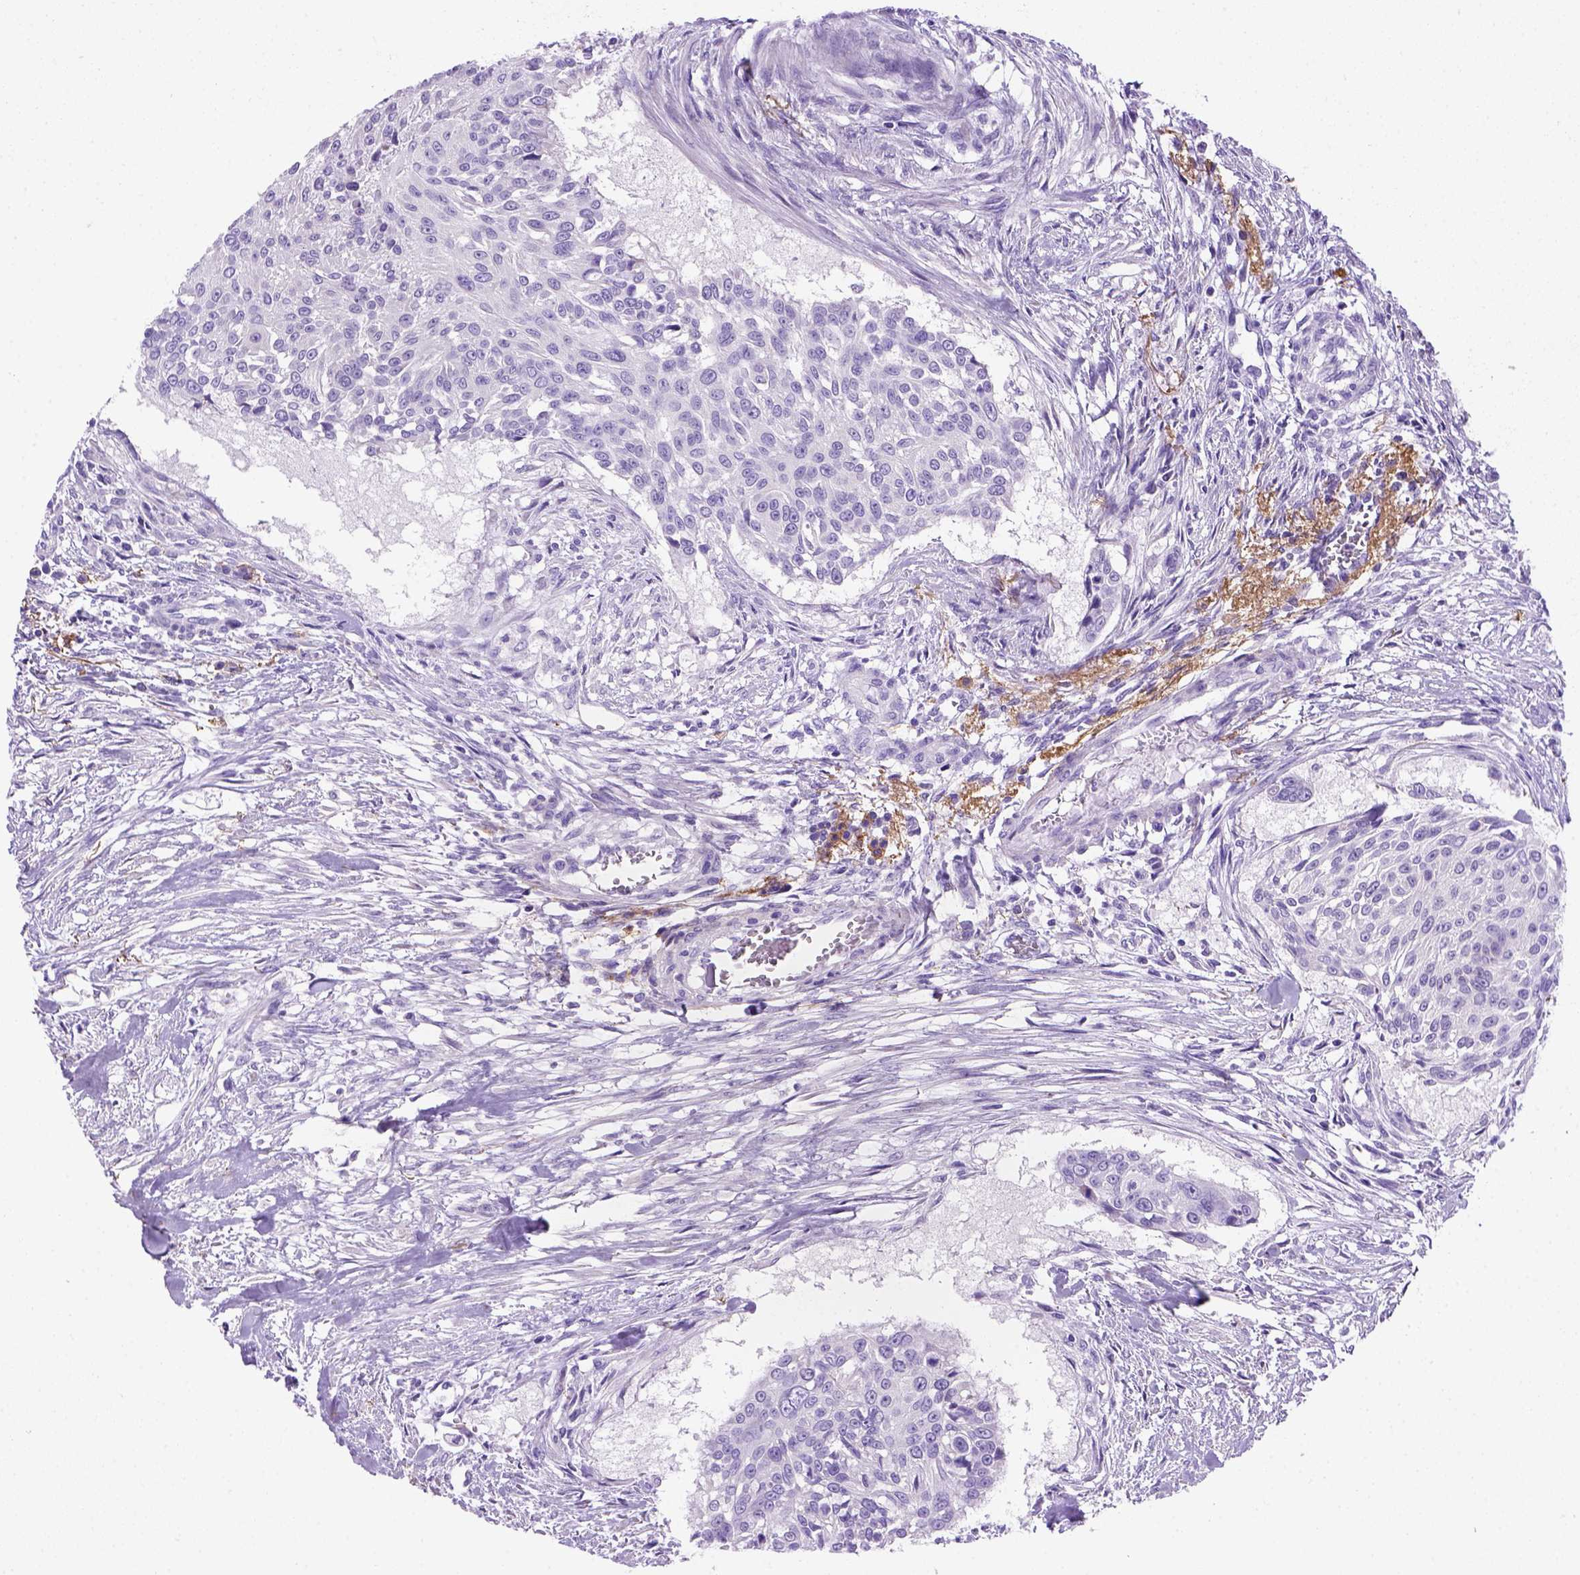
{"staining": {"intensity": "negative", "quantity": "none", "location": "none"}, "tissue": "urothelial cancer", "cell_type": "Tumor cells", "image_type": "cancer", "snomed": [{"axis": "morphology", "description": "Urothelial carcinoma, NOS"}, {"axis": "topography", "description": "Urinary bladder"}], "caption": "High power microscopy image of an immunohistochemistry (IHC) histopathology image of transitional cell carcinoma, revealing no significant expression in tumor cells.", "gene": "SIRPD", "patient": {"sex": "male", "age": 55}}